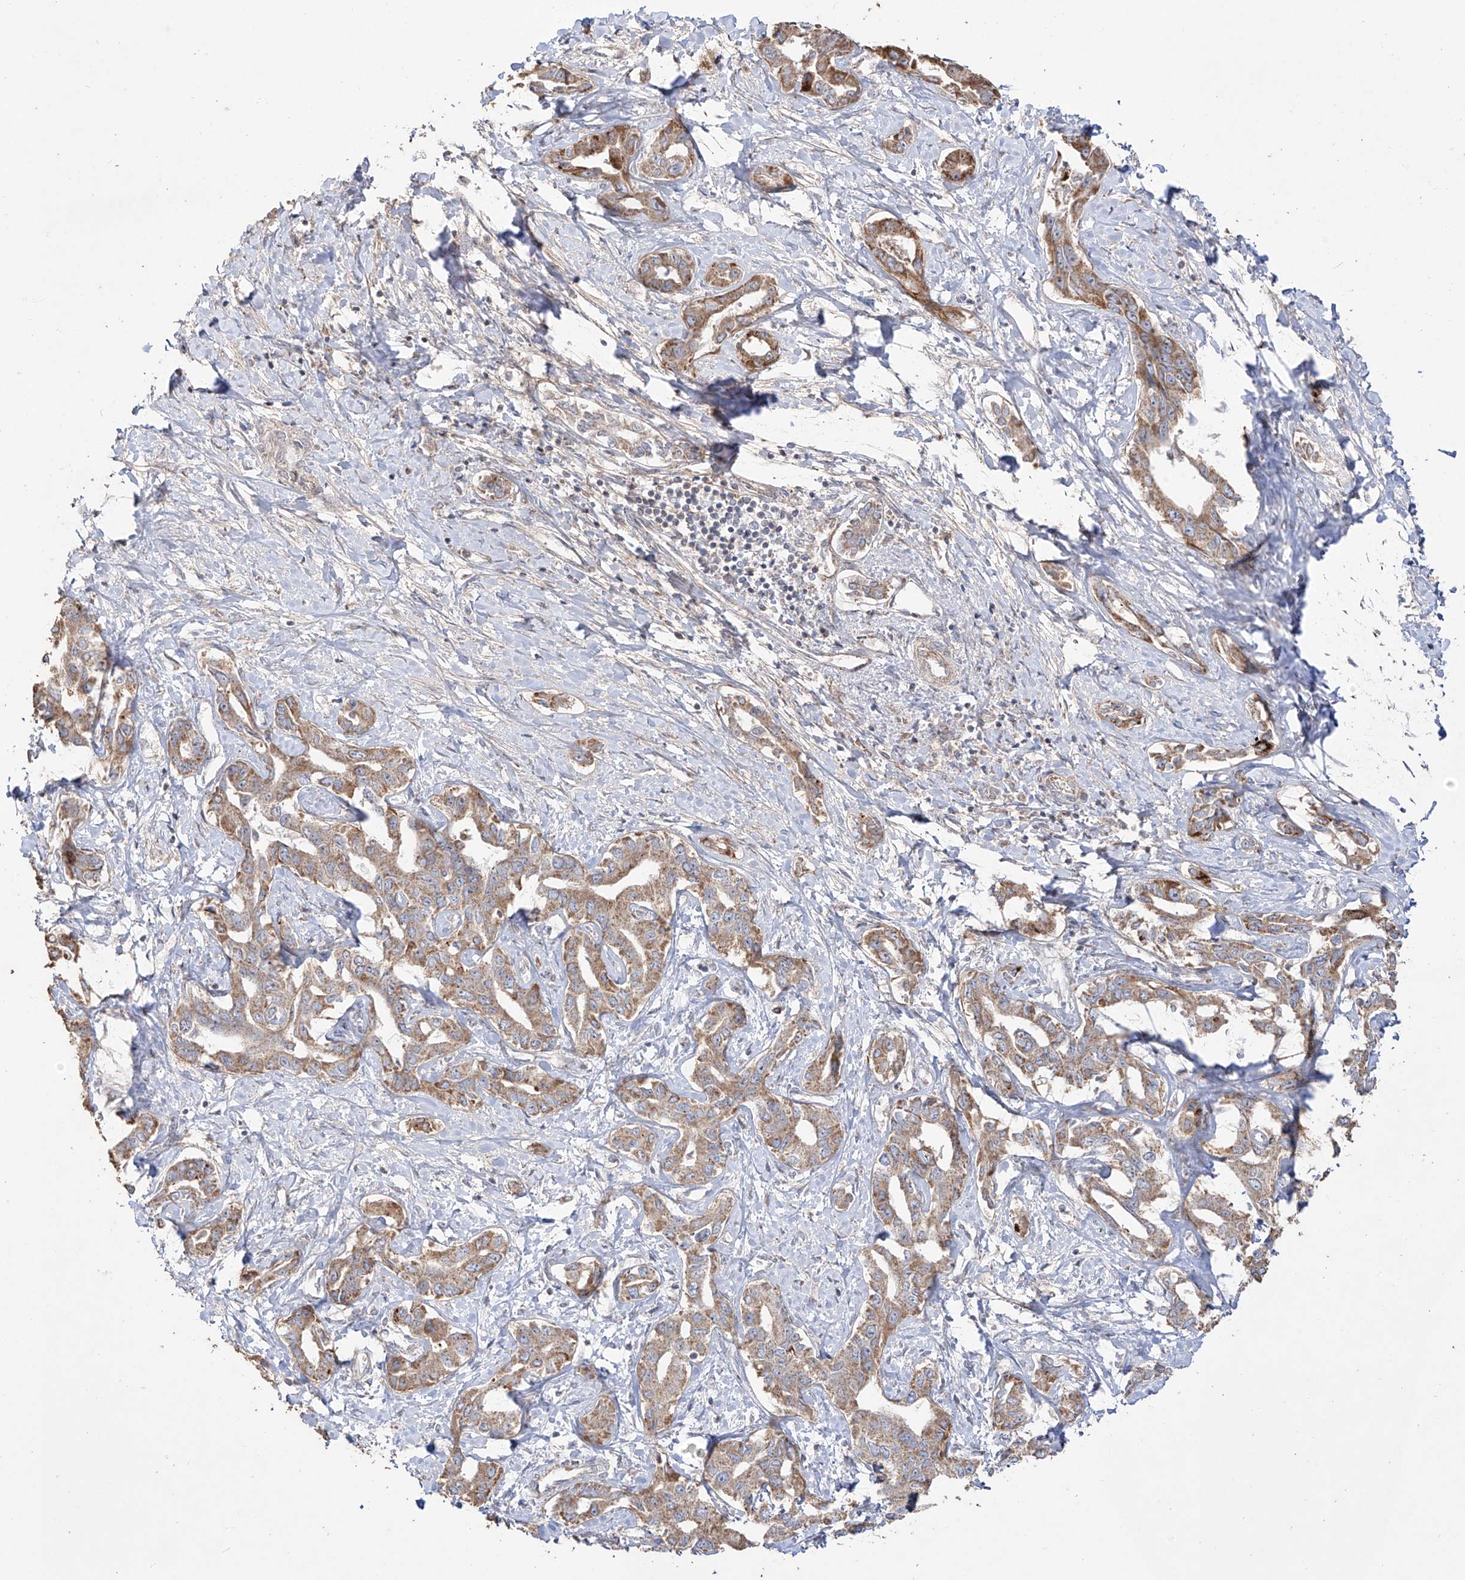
{"staining": {"intensity": "moderate", "quantity": ">75%", "location": "cytoplasmic/membranous"}, "tissue": "liver cancer", "cell_type": "Tumor cells", "image_type": "cancer", "snomed": [{"axis": "morphology", "description": "Cholangiocarcinoma"}, {"axis": "topography", "description": "Liver"}], "caption": "Tumor cells show medium levels of moderate cytoplasmic/membranous staining in about >75% of cells in liver cholangiocarcinoma.", "gene": "YKT6", "patient": {"sex": "male", "age": 59}}